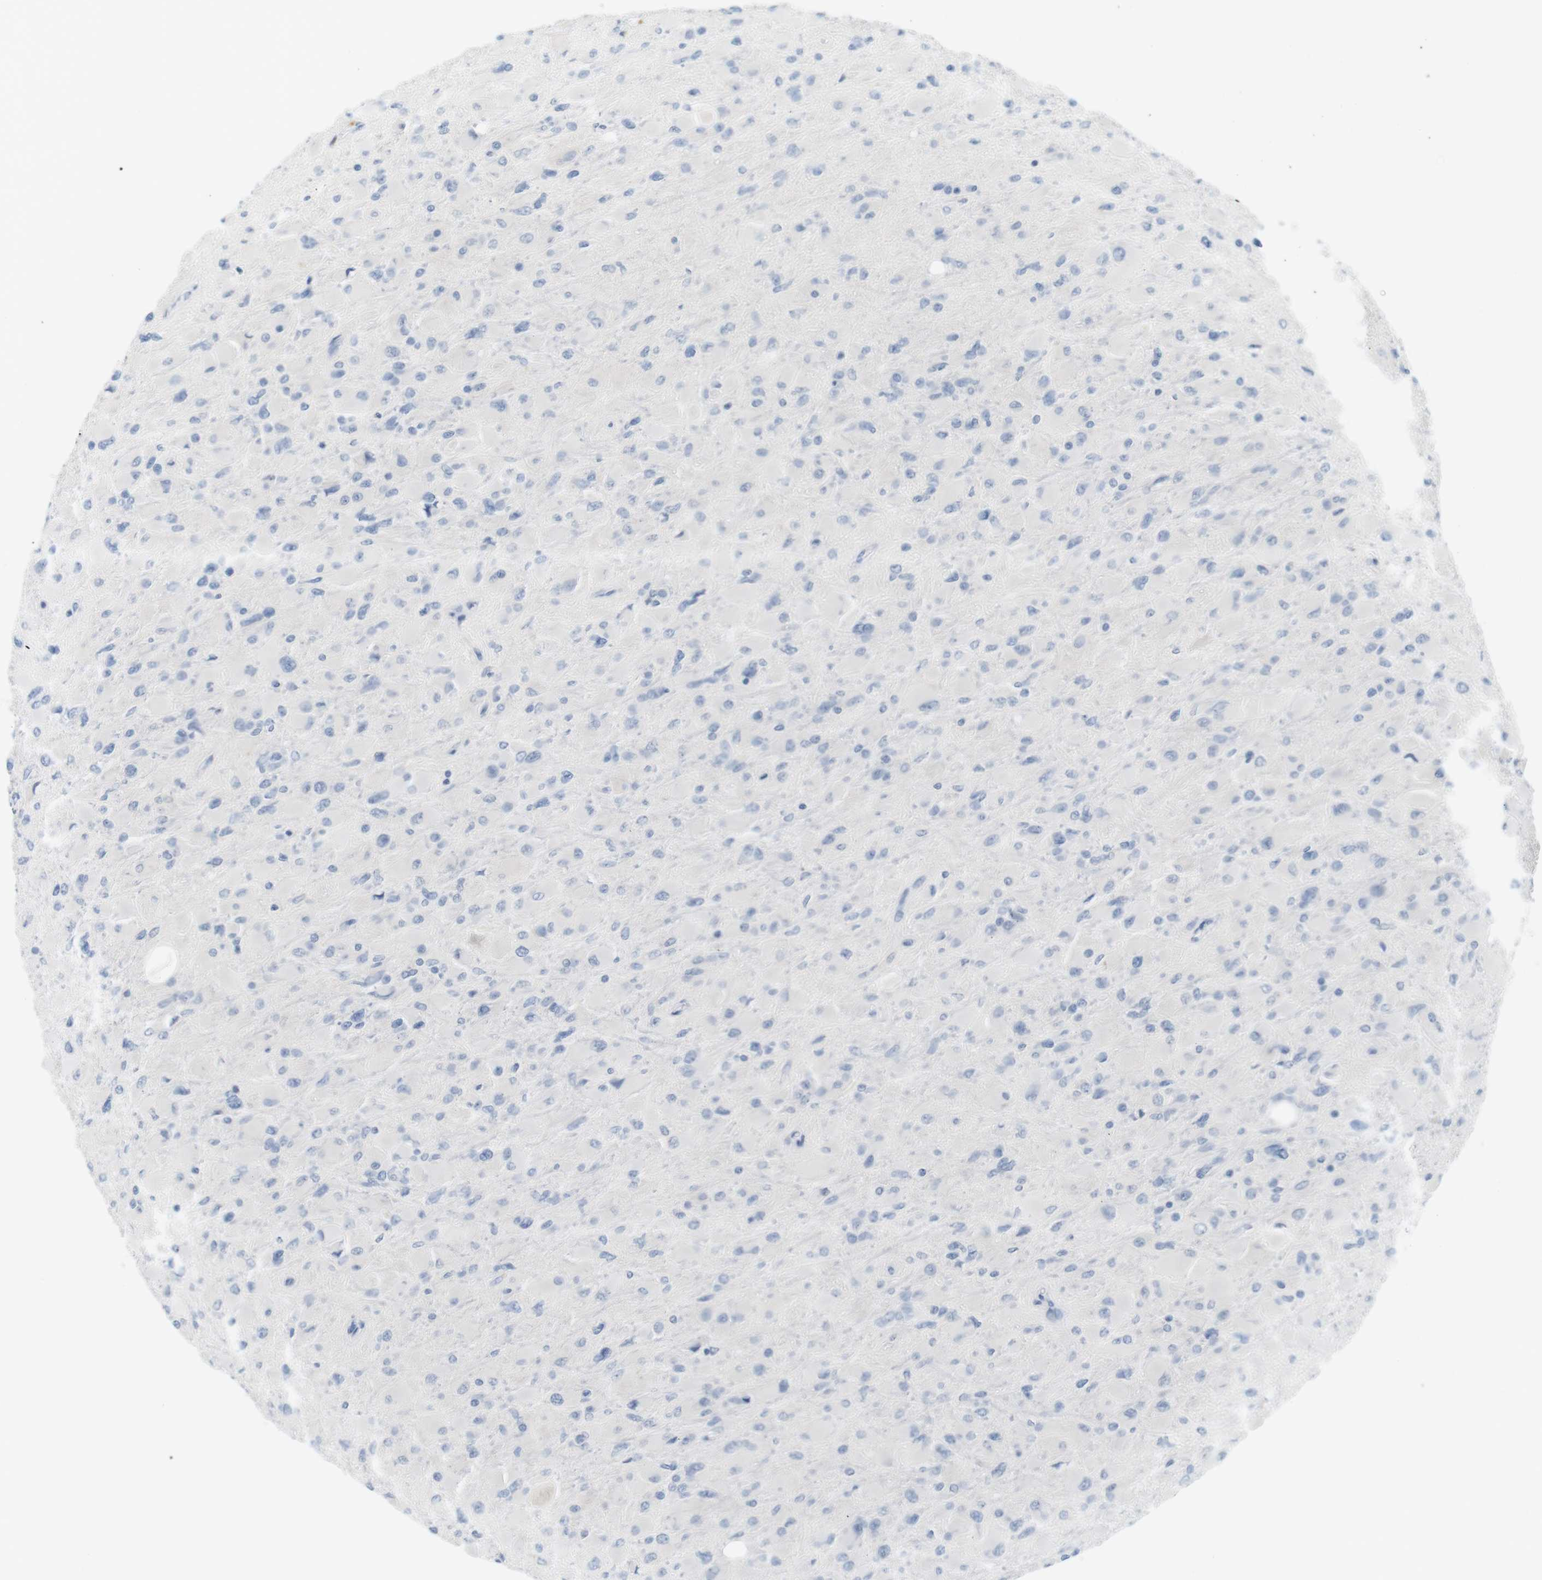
{"staining": {"intensity": "negative", "quantity": "none", "location": "none"}, "tissue": "glioma", "cell_type": "Tumor cells", "image_type": "cancer", "snomed": [{"axis": "morphology", "description": "Glioma, malignant, High grade"}, {"axis": "topography", "description": "Cerebral cortex"}], "caption": "Tumor cells are negative for protein expression in human malignant glioma (high-grade).", "gene": "CREB3L2", "patient": {"sex": "female", "age": 36}}